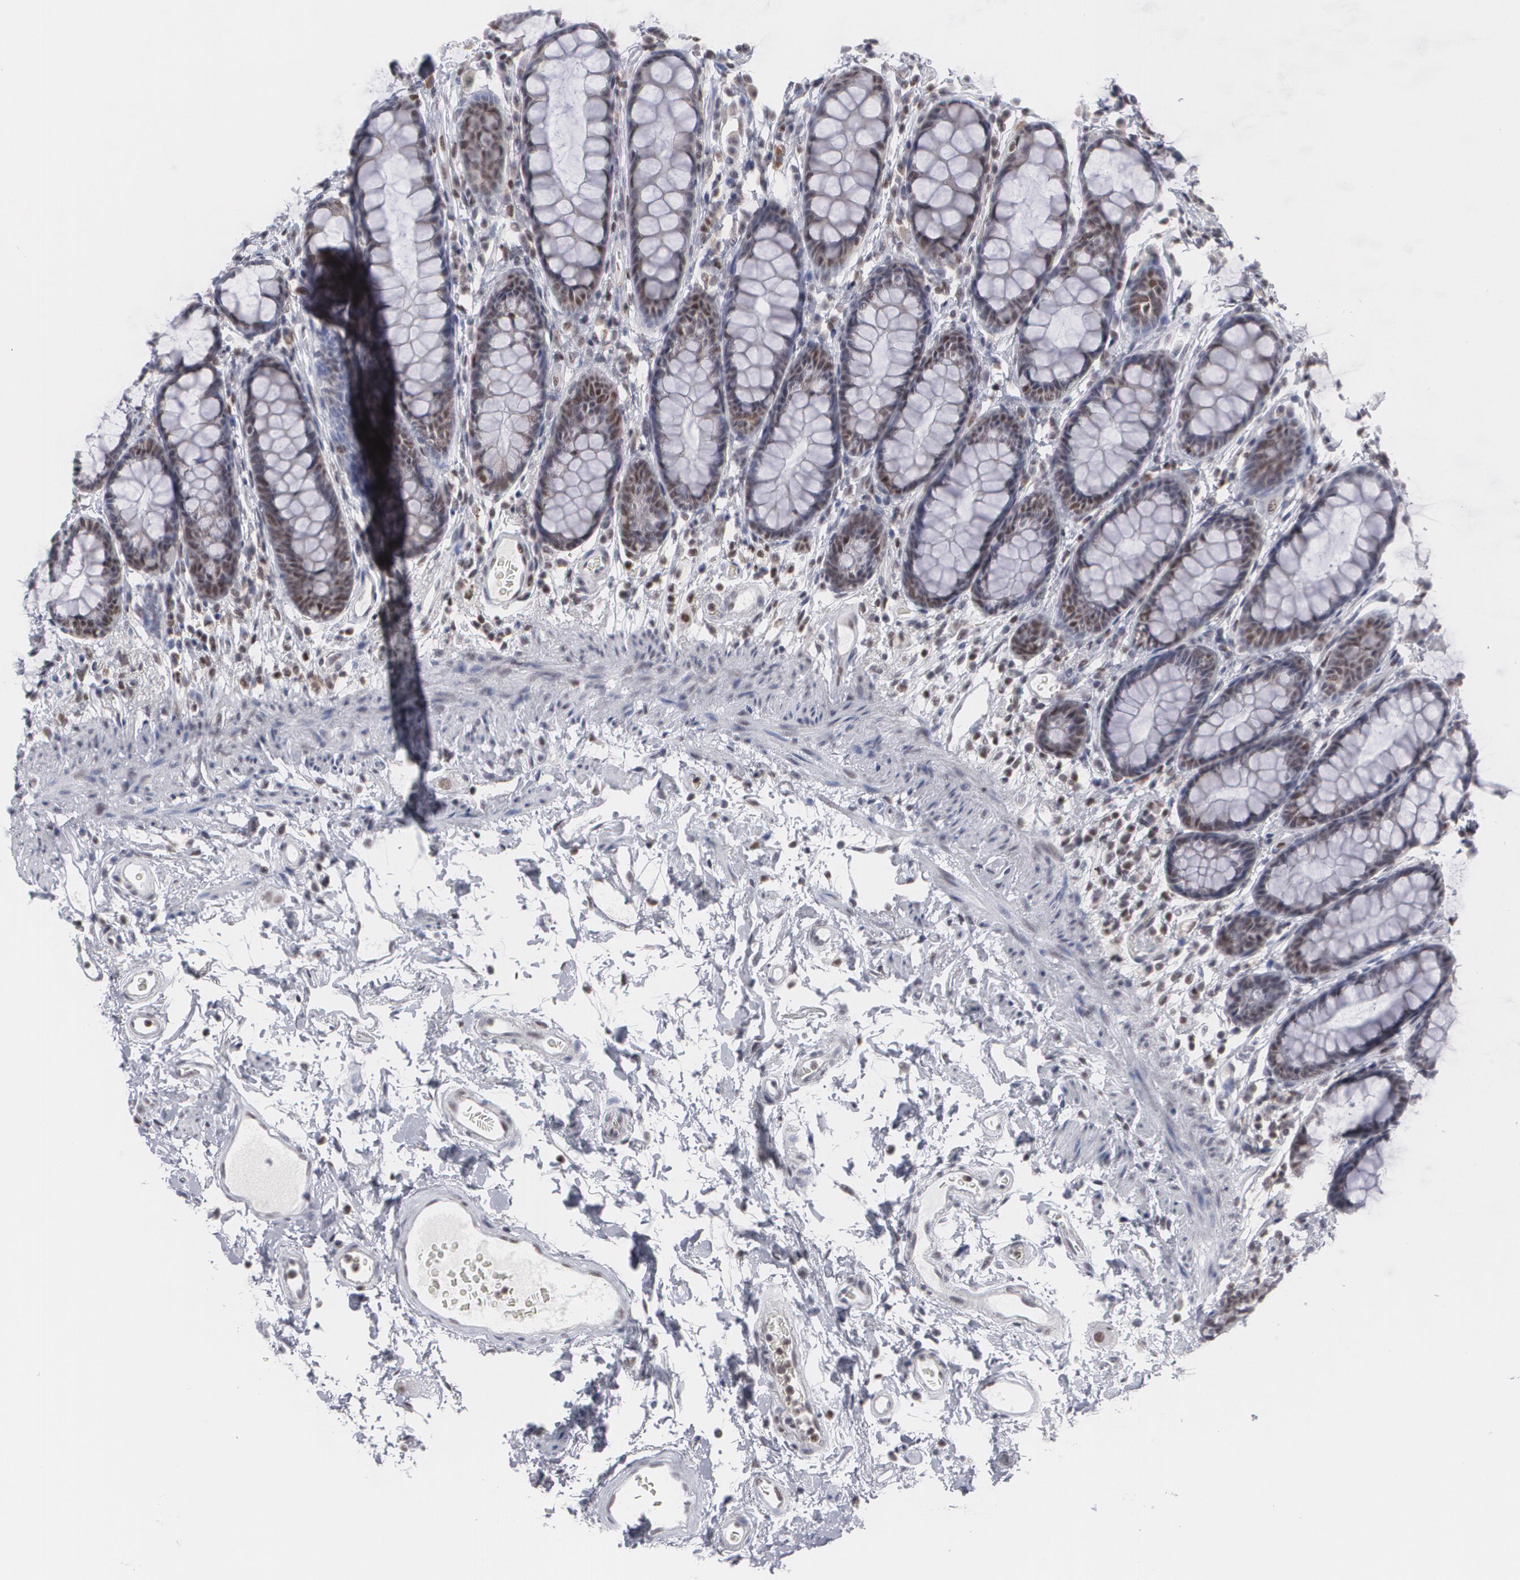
{"staining": {"intensity": "moderate", "quantity": "25%-75%", "location": "cytoplasmic/membranous,nuclear"}, "tissue": "rectum", "cell_type": "Glandular cells", "image_type": "normal", "snomed": [{"axis": "morphology", "description": "Normal tissue, NOS"}, {"axis": "topography", "description": "Rectum"}], "caption": "Protein staining of unremarkable rectum displays moderate cytoplasmic/membranous,nuclear positivity in approximately 25%-75% of glandular cells.", "gene": "MCL1", "patient": {"sex": "male", "age": 92}}